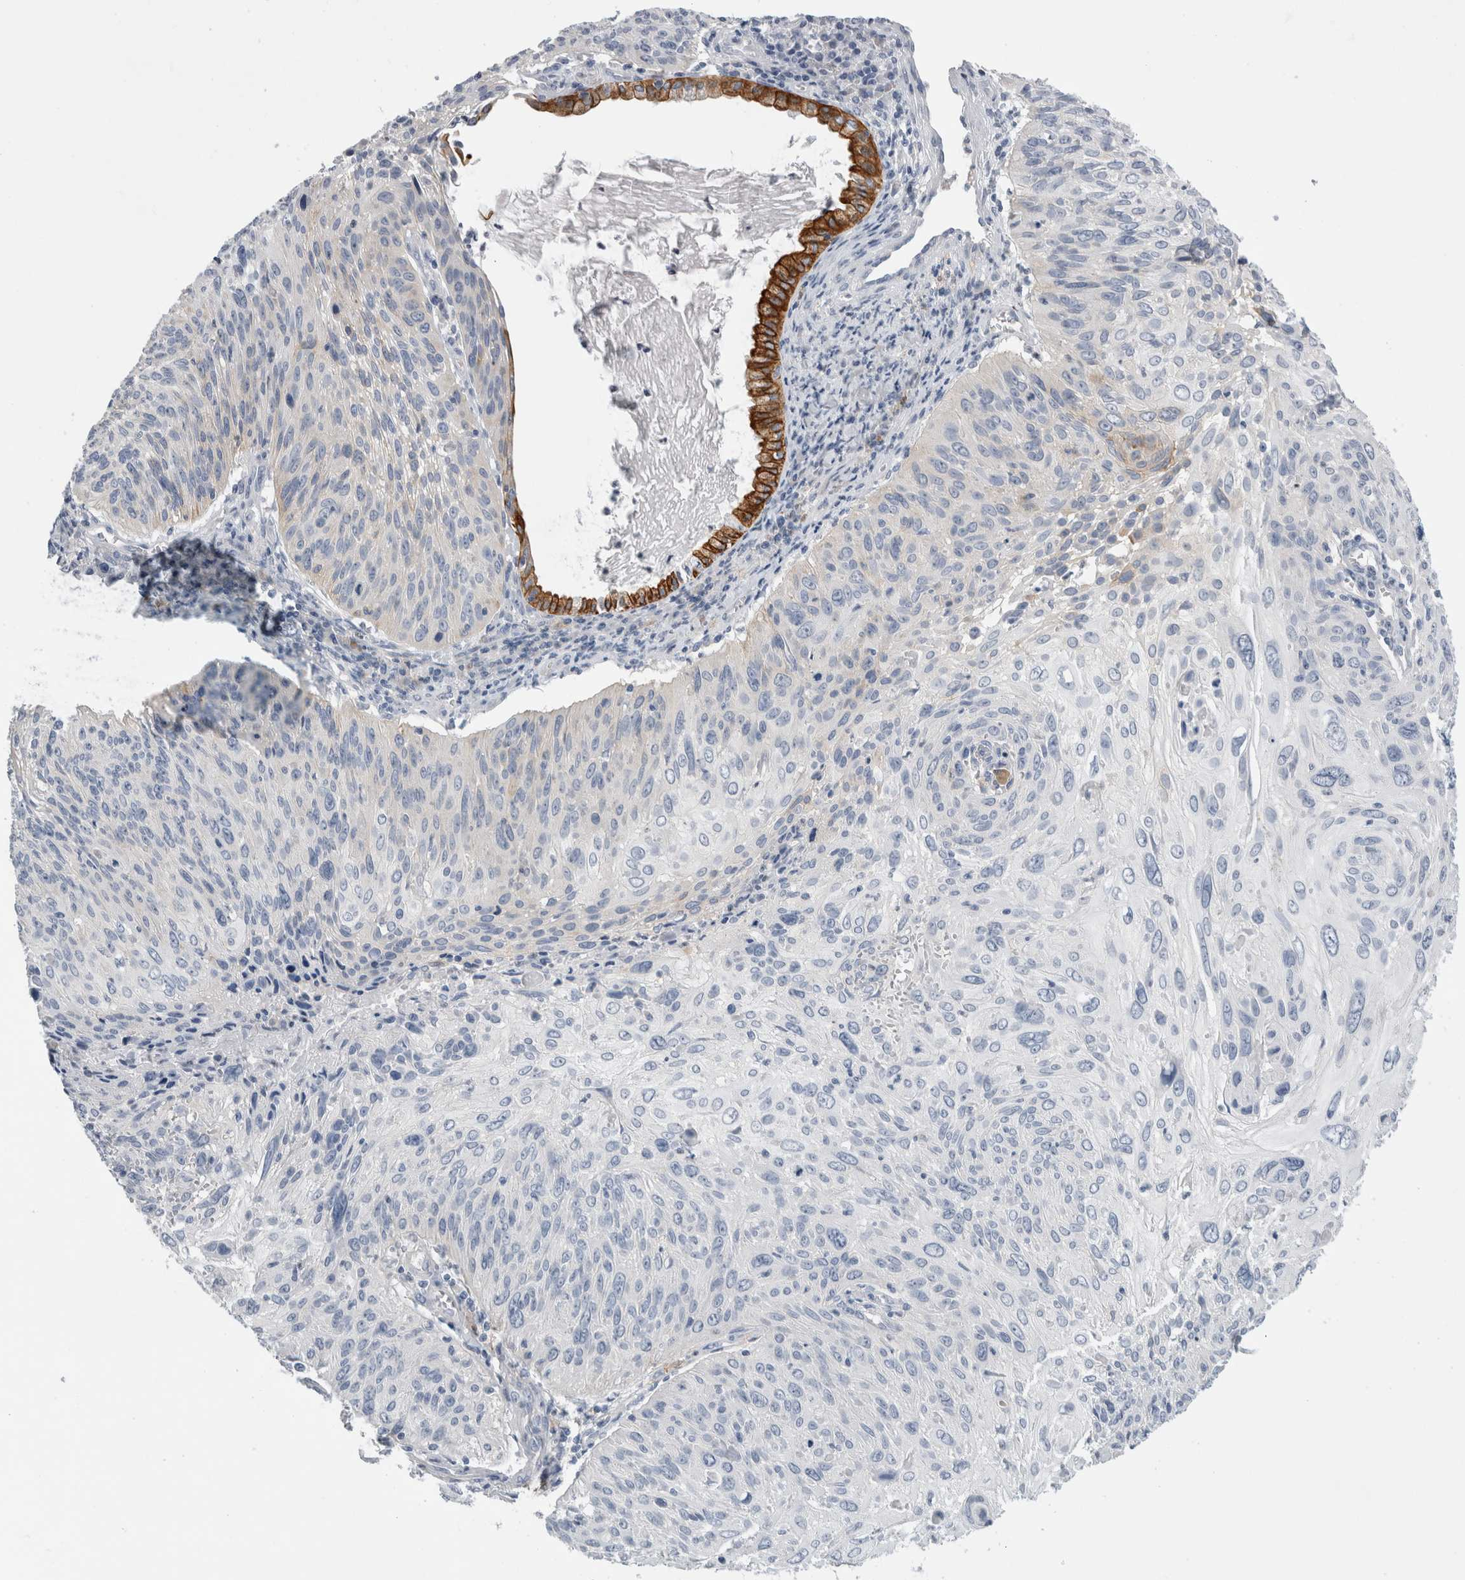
{"staining": {"intensity": "negative", "quantity": "none", "location": "none"}, "tissue": "cervical cancer", "cell_type": "Tumor cells", "image_type": "cancer", "snomed": [{"axis": "morphology", "description": "Squamous cell carcinoma, NOS"}, {"axis": "topography", "description": "Cervix"}], "caption": "Tumor cells are negative for brown protein staining in cervical cancer. The staining is performed using DAB (3,3'-diaminobenzidine) brown chromogen with nuclei counter-stained in using hematoxylin.", "gene": "SLC20A2", "patient": {"sex": "female", "age": 51}}